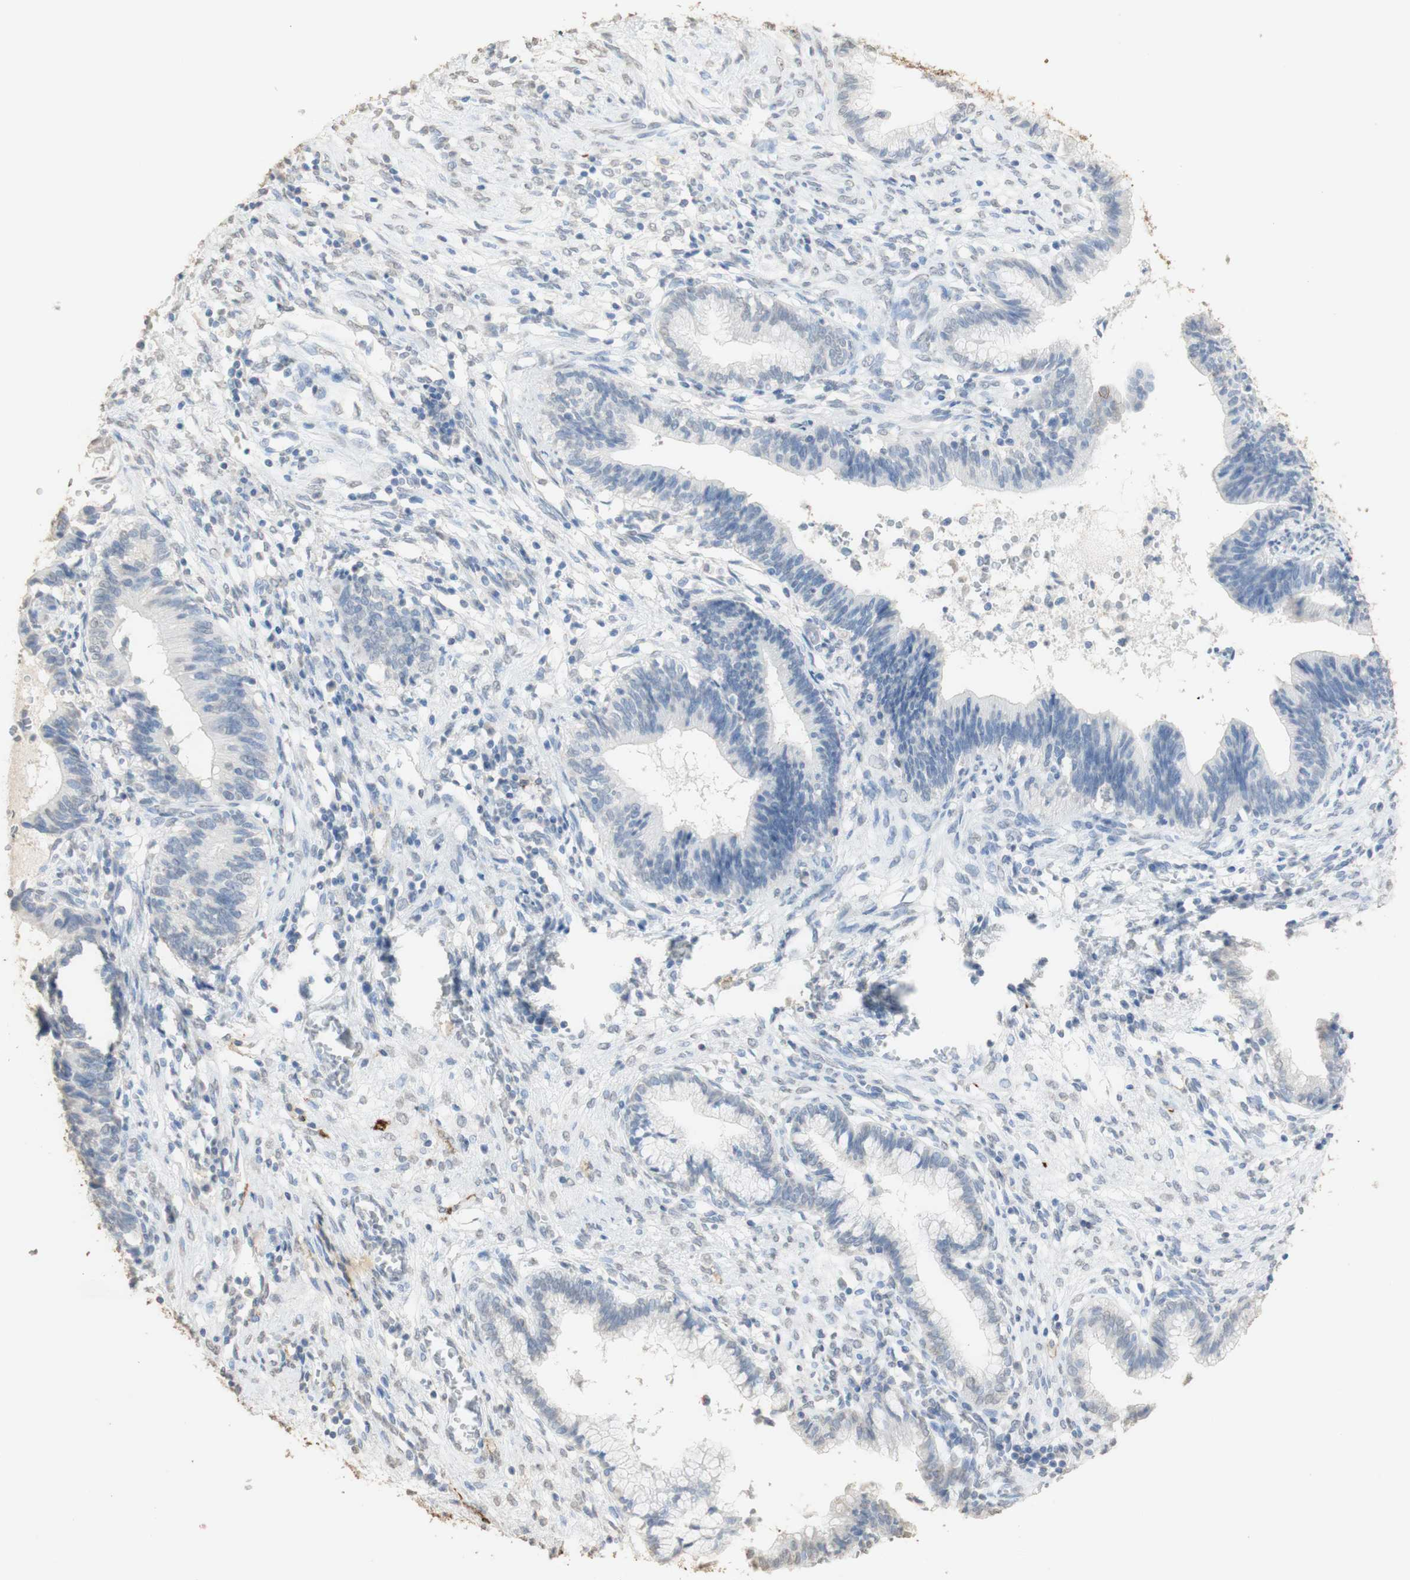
{"staining": {"intensity": "negative", "quantity": "none", "location": "none"}, "tissue": "cervical cancer", "cell_type": "Tumor cells", "image_type": "cancer", "snomed": [{"axis": "morphology", "description": "Adenocarcinoma, NOS"}, {"axis": "topography", "description": "Cervix"}], "caption": "Cervical cancer stained for a protein using immunohistochemistry (IHC) demonstrates no expression tumor cells.", "gene": "L1CAM", "patient": {"sex": "female", "age": 44}}